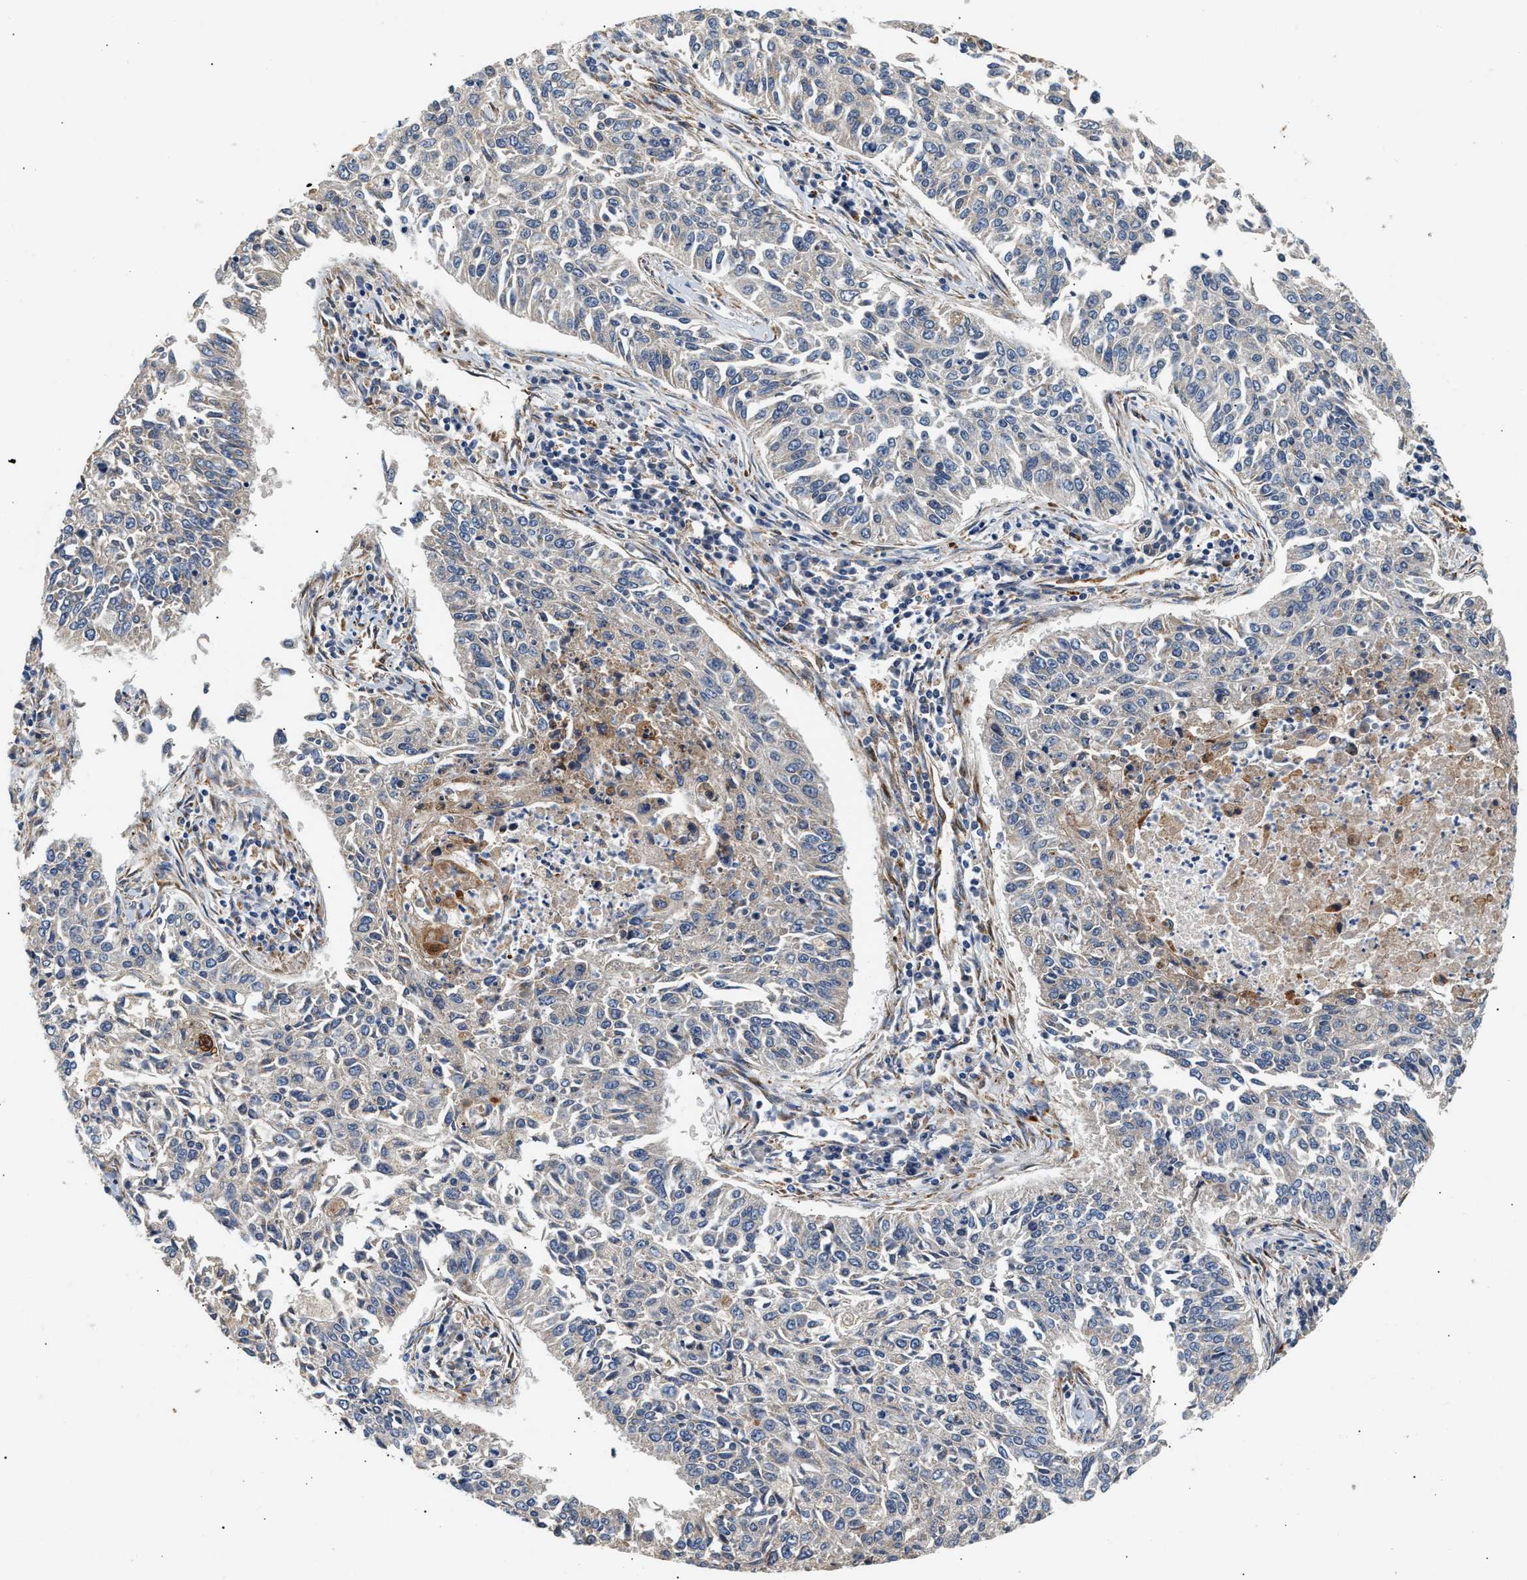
{"staining": {"intensity": "negative", "quantity": "none", "location": "none"}, "tissue": "lung cancer", "cell_type": "Tumor cells", "image_type": "cancer", "snomed": [{"axis": "morphology", "description": "Normal tissue, NOS"}, {"axis": "morphology", "description": "Squamous cell carcinoma, NOS"}, {"axis": "topography", "description": "Cartilage tissue"}, {"axis": "topography", "description": "Bronchus"}, {"axis": "topography", "description": "Lung"}], "caption": "This image is of lung squamous cell carcinoma stained with IHC to label a protein in brown with the nuclei are counter-stained blue. There is no expression in tumor cells. Brightfield microscopy of immunohistochemistry stained with DAB (brown) and hematoxylin (blue), captured at high magnification.", "gene": "IFT74", "patient": {"sex": "female", "age": 49}}